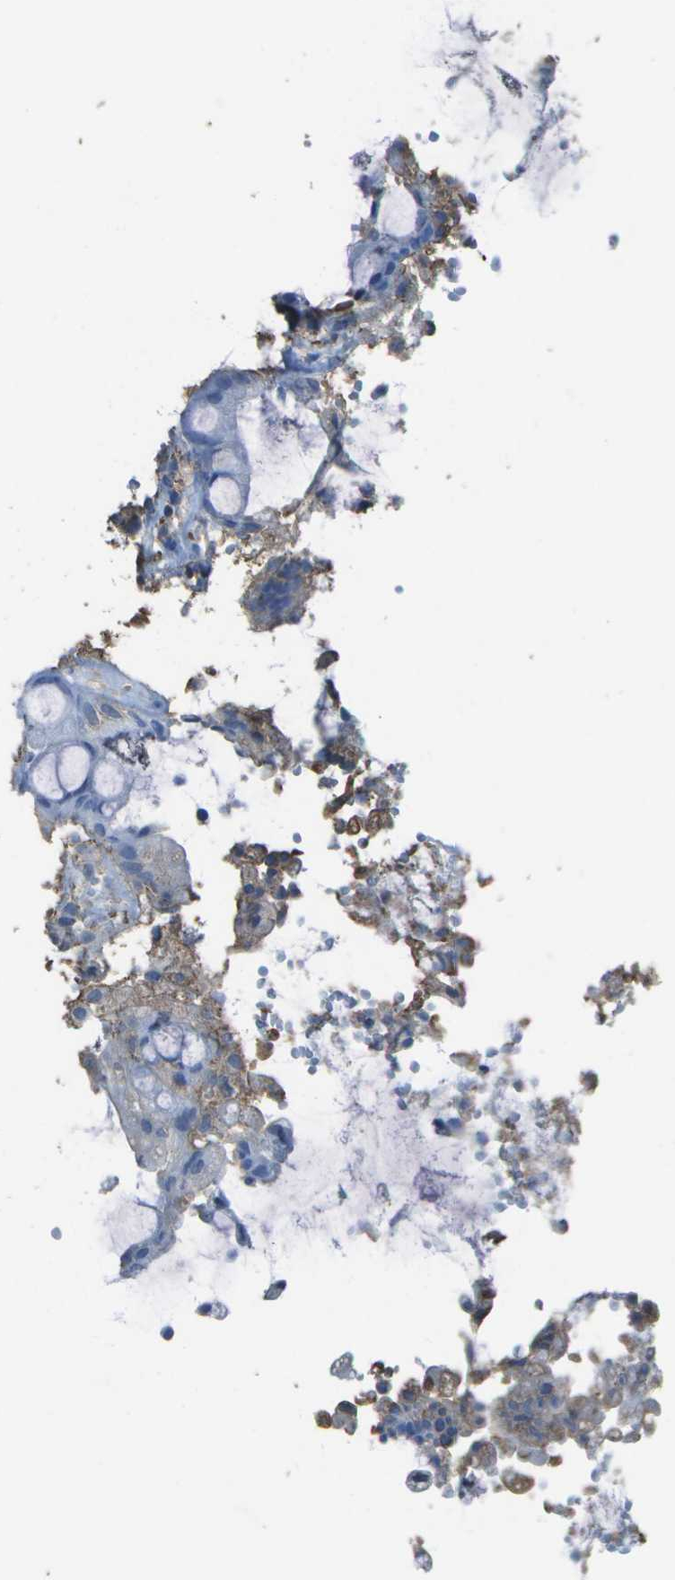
{"staining": {"intensity": "negative", "quantity": "none", "location": "none"}, "tissue": "colorectal cancer", "cell_type": "Tumor cells", "image_type": "cancer", "snomed": [{"axis": "morphology", "description": "Adenocarcinoma, NOS"}, {"axis": "topography", "description": "Colon"}], "caption": "Tumor cells are negative for brown protein staining in adenocarcinoma (colorectal).", "gene": "CYP4F11", "patient": {"sex": "female", "age": 57}}